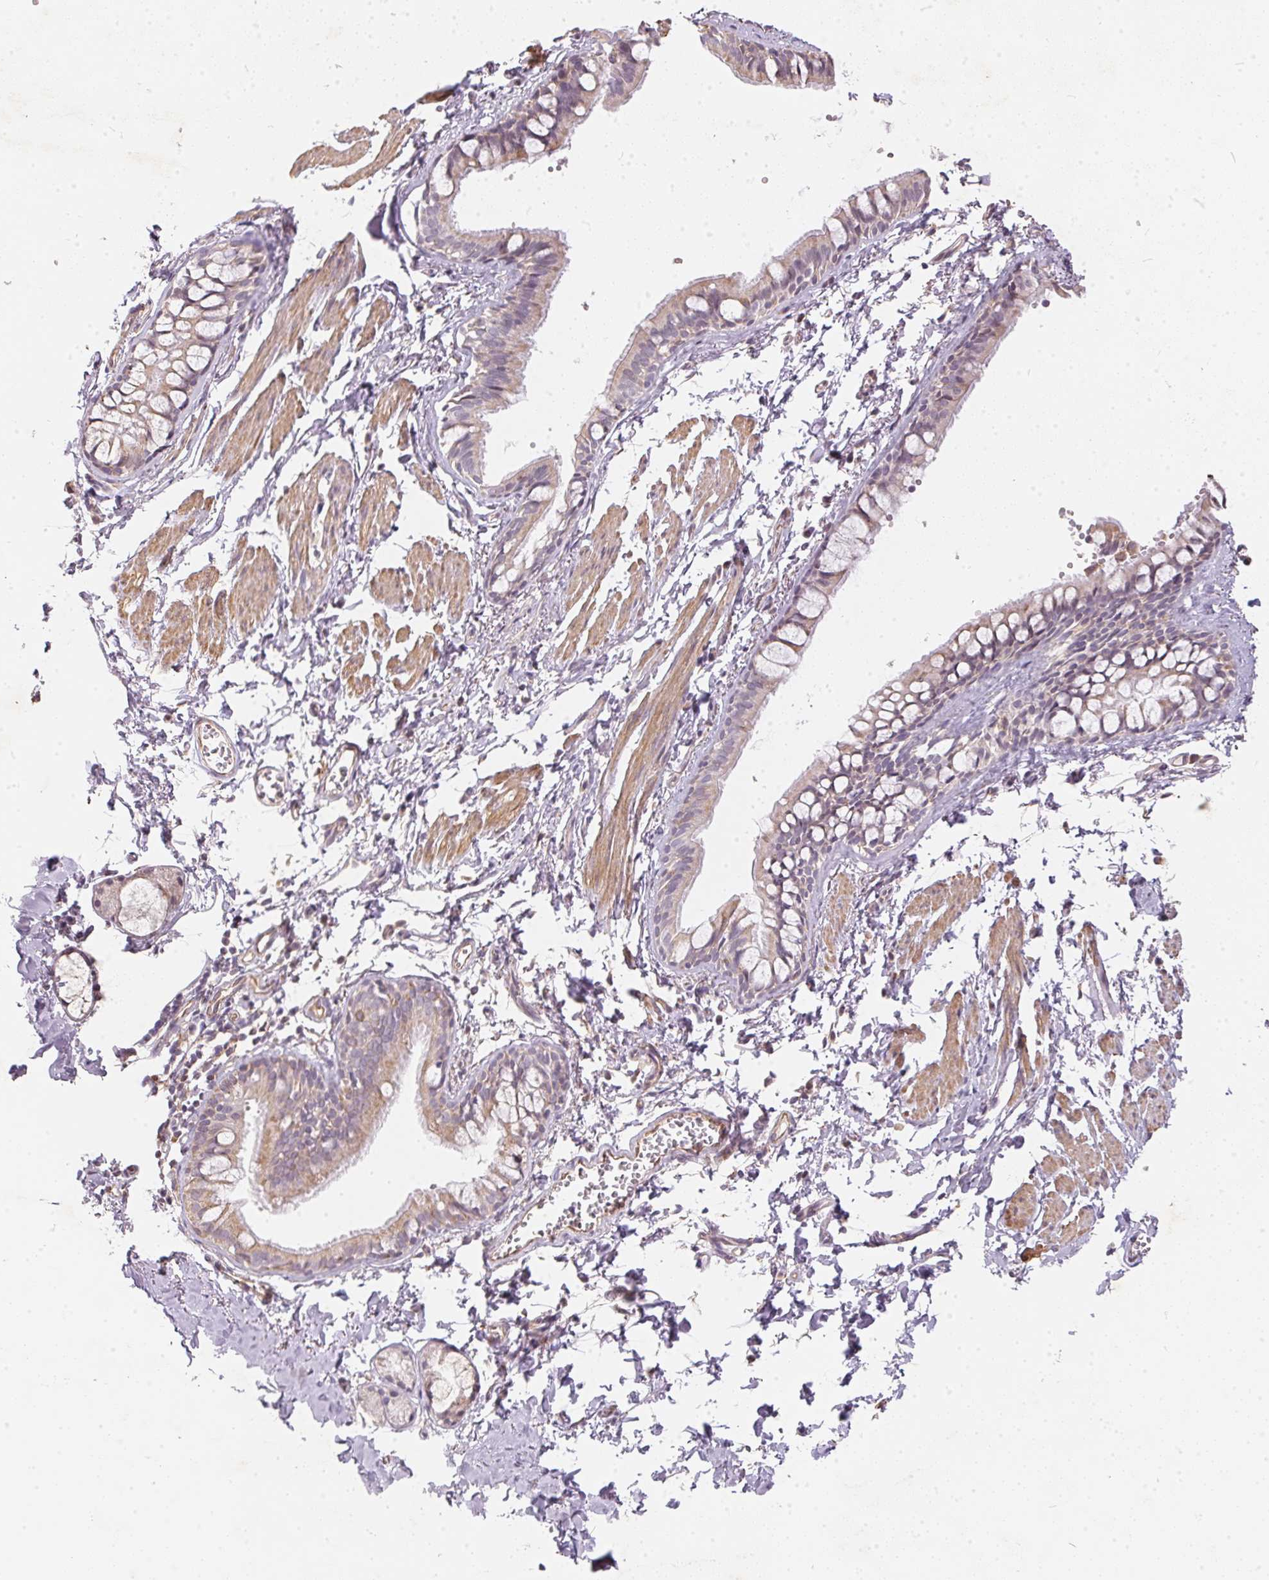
{"staining": {"intensity": "weak", "quantity": ">75%", "location": "cytoplasmic/membranous"}, "tissue": "bronchus", "cell_type": "Respiratory epithelial cells", "image_type": "normal", "snomed": [{"axis": "morphology", "description": "Normal tissue, NOS"}, {"axis": "topography", "description": "Bronchus"}], "caption": "IHC micrograph of normal bronchus stained for a protein (brown), which reveals low levels of weak cytoplasmic/membranous expression in approximately >75% of respiratory epithelial cells.", "gene": "VWA5B2", "patient": {"sex": "female", "age": 59}}